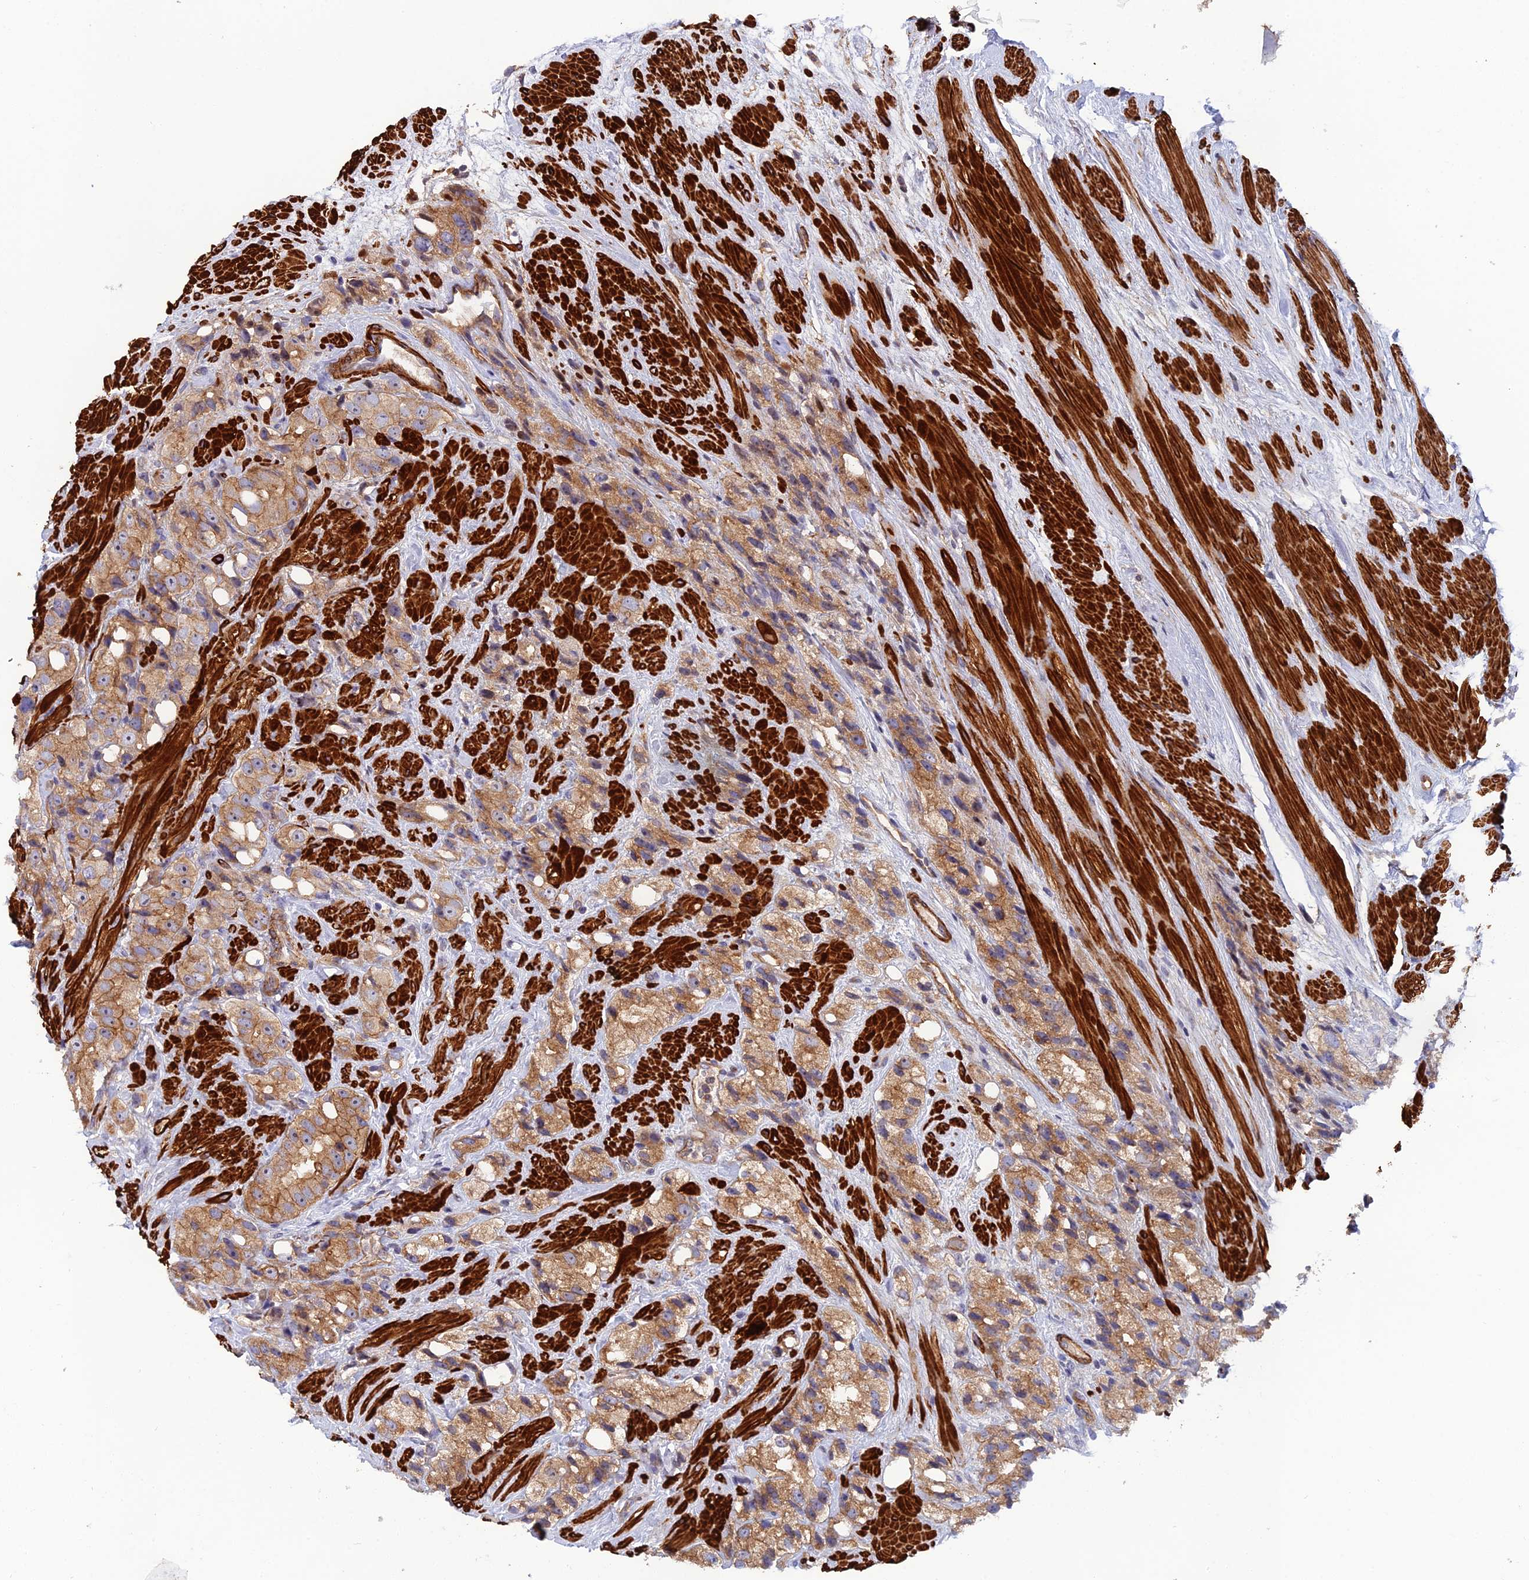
{"staining": {"intensity": "moderate", "quantity": ">75%", "location": "cytoplasmic/membranous"}, "tissue": "prostate cancer", "cell_type": "Tumor cells", "image_type": "cancer", "snomed": [{"axis": "morphology", "description": "Adenocarcinoma, NOS"}, {"axis": "topography", "description": "Prostate"}], "caption": "Prostate adenocarcinoma stained for a protein (brown) demonstrates moderate cytoplasmic/membranous positive expression in approximately >75% of tumor cells.", "gene": "RALGAPA2", "patient": {"sex": "male", "age": 79}}